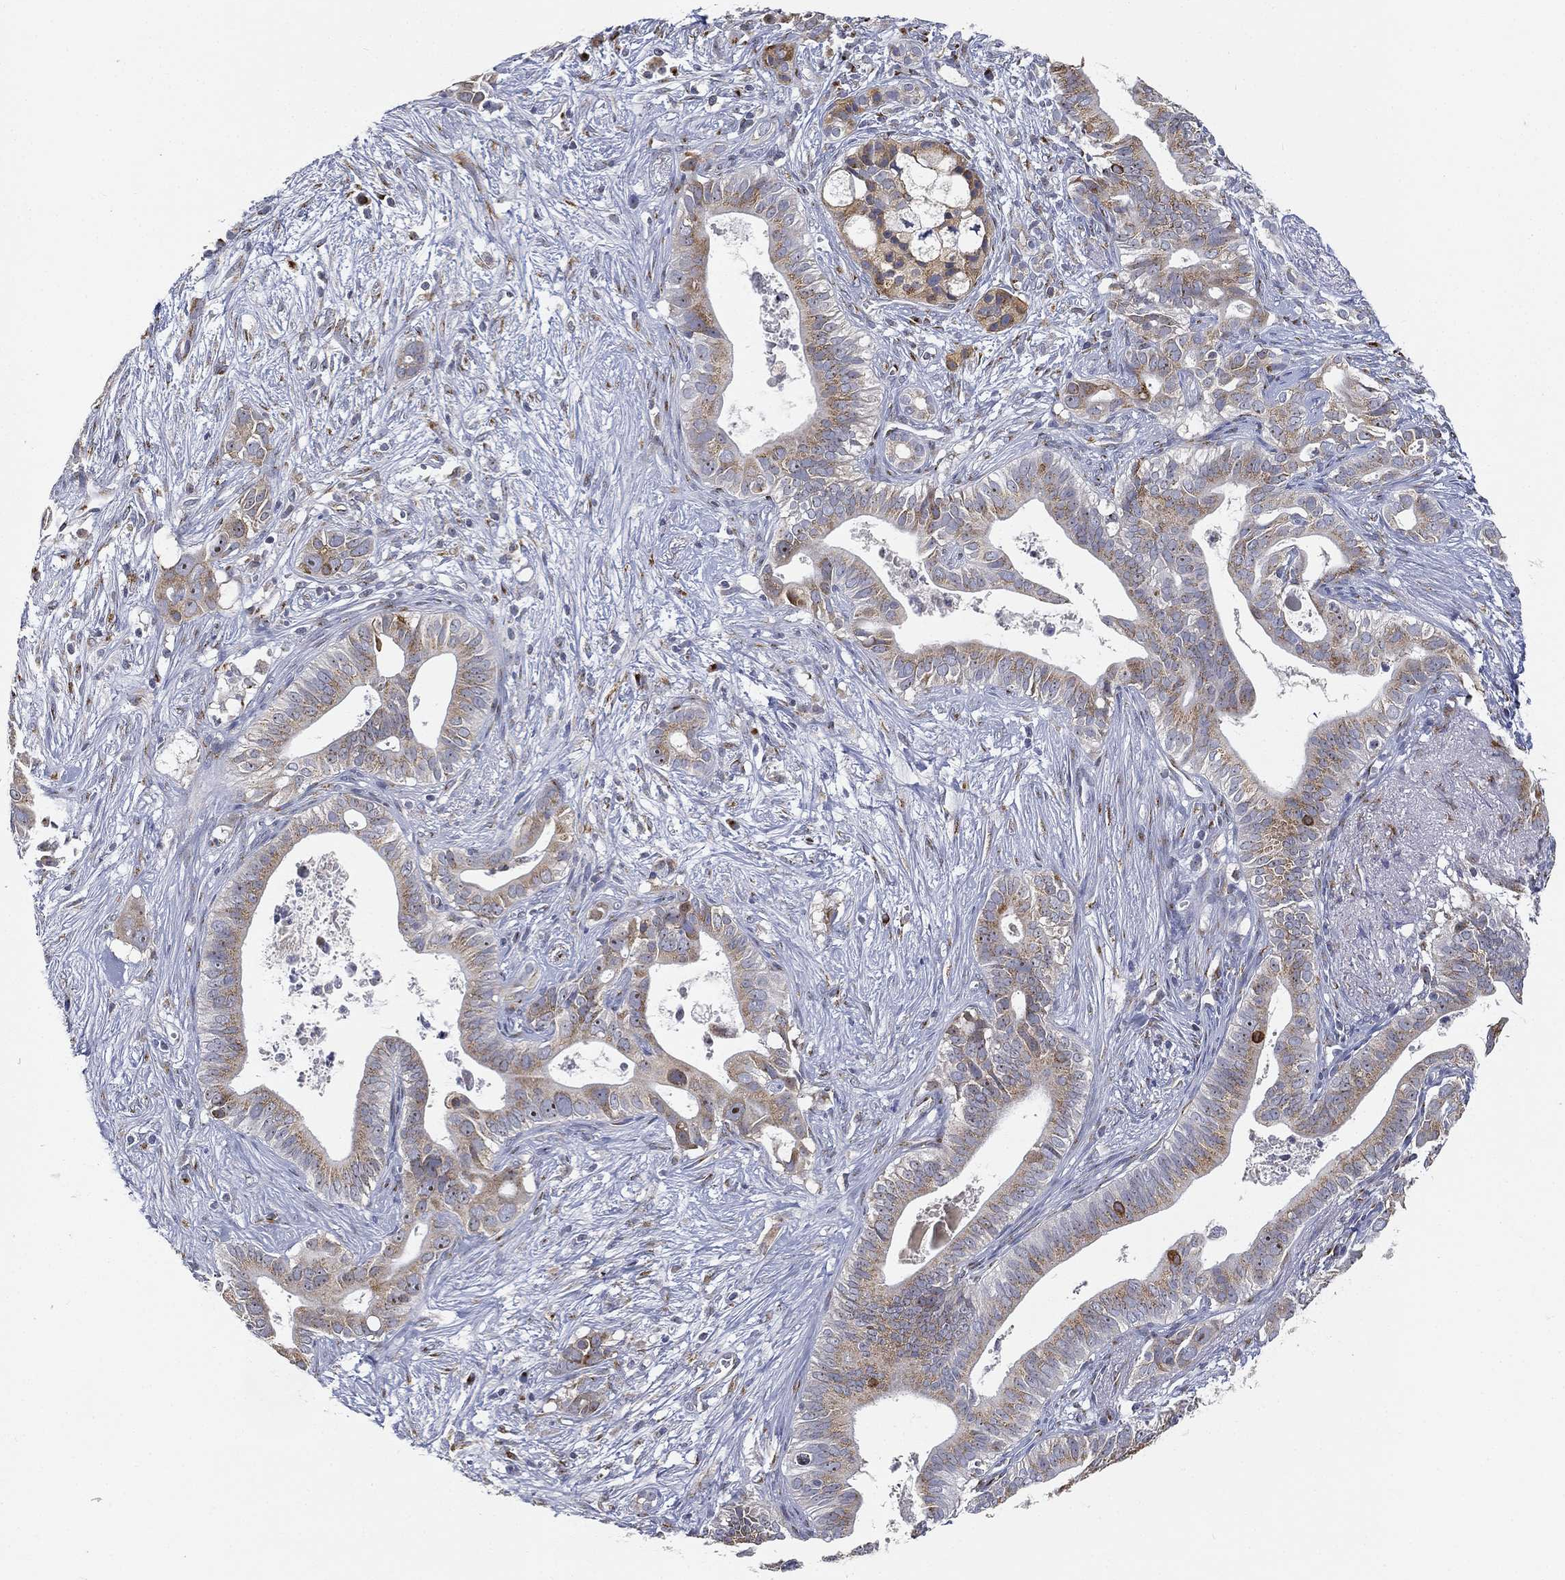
{"staining": {"intensity": "moderate", "quantity": "25%-75%", "location": "cytoplasmic/membranous"}, "tissue": "pancreatic cancer", "cell_type": "Tumor cells", "image_type": "cancer", "snomed": [{"axis": "morphology", "description": "Adenocarcinoma, NOS"}, {"axis": "topography", "description": "Pancreas"}], "caption": "Pancreatic cancer (adenocarcinoma) tissue exhibits moderate cytoplasmic/membranous expression in about 25%-75% of tumor cells, visualized by immunohistochemistry.", "gene": "TICAM1", "patient": {"sex": "male", "age": 61}}